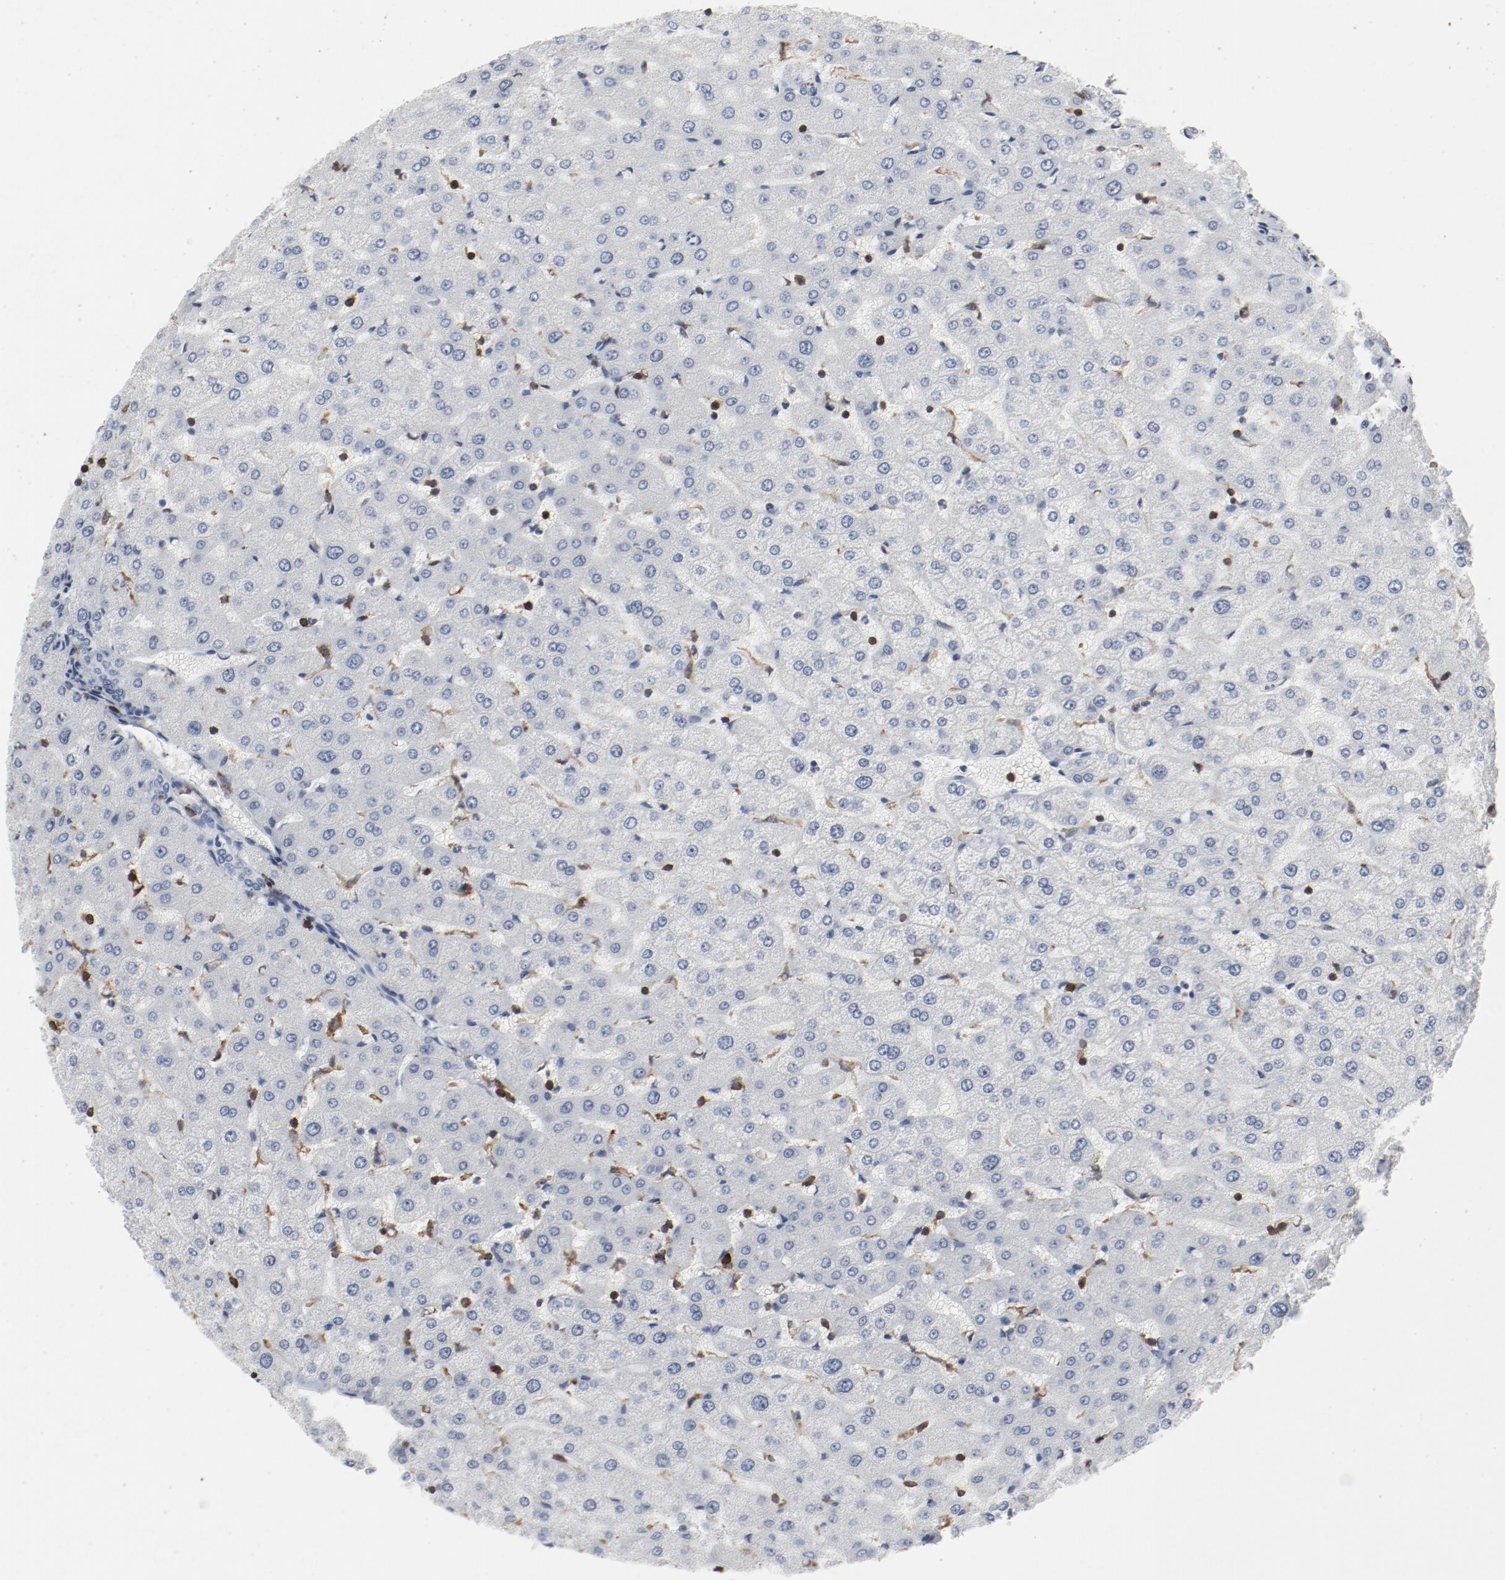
{"staining": {"intensity": "negative", "quantity": "none", "location": "none"}, "tissue": "liver", "cell_type": "Cholangiocytes", "image_type": "normal", "snomed": [{"axis": "morphology", "description": "Normal tissue, NOS"}, {"axis": "morphology", "description": "Fibrosis, NOS"}, {"axis": "topography", "description": "Liver"}], "caption": "A high-resolution micrograph shows IHC staining of benign liver, which displays no significant staining in cholangiocytes.", "gene": "LCP2", "patient": {"sex": "female", "age": 29}}